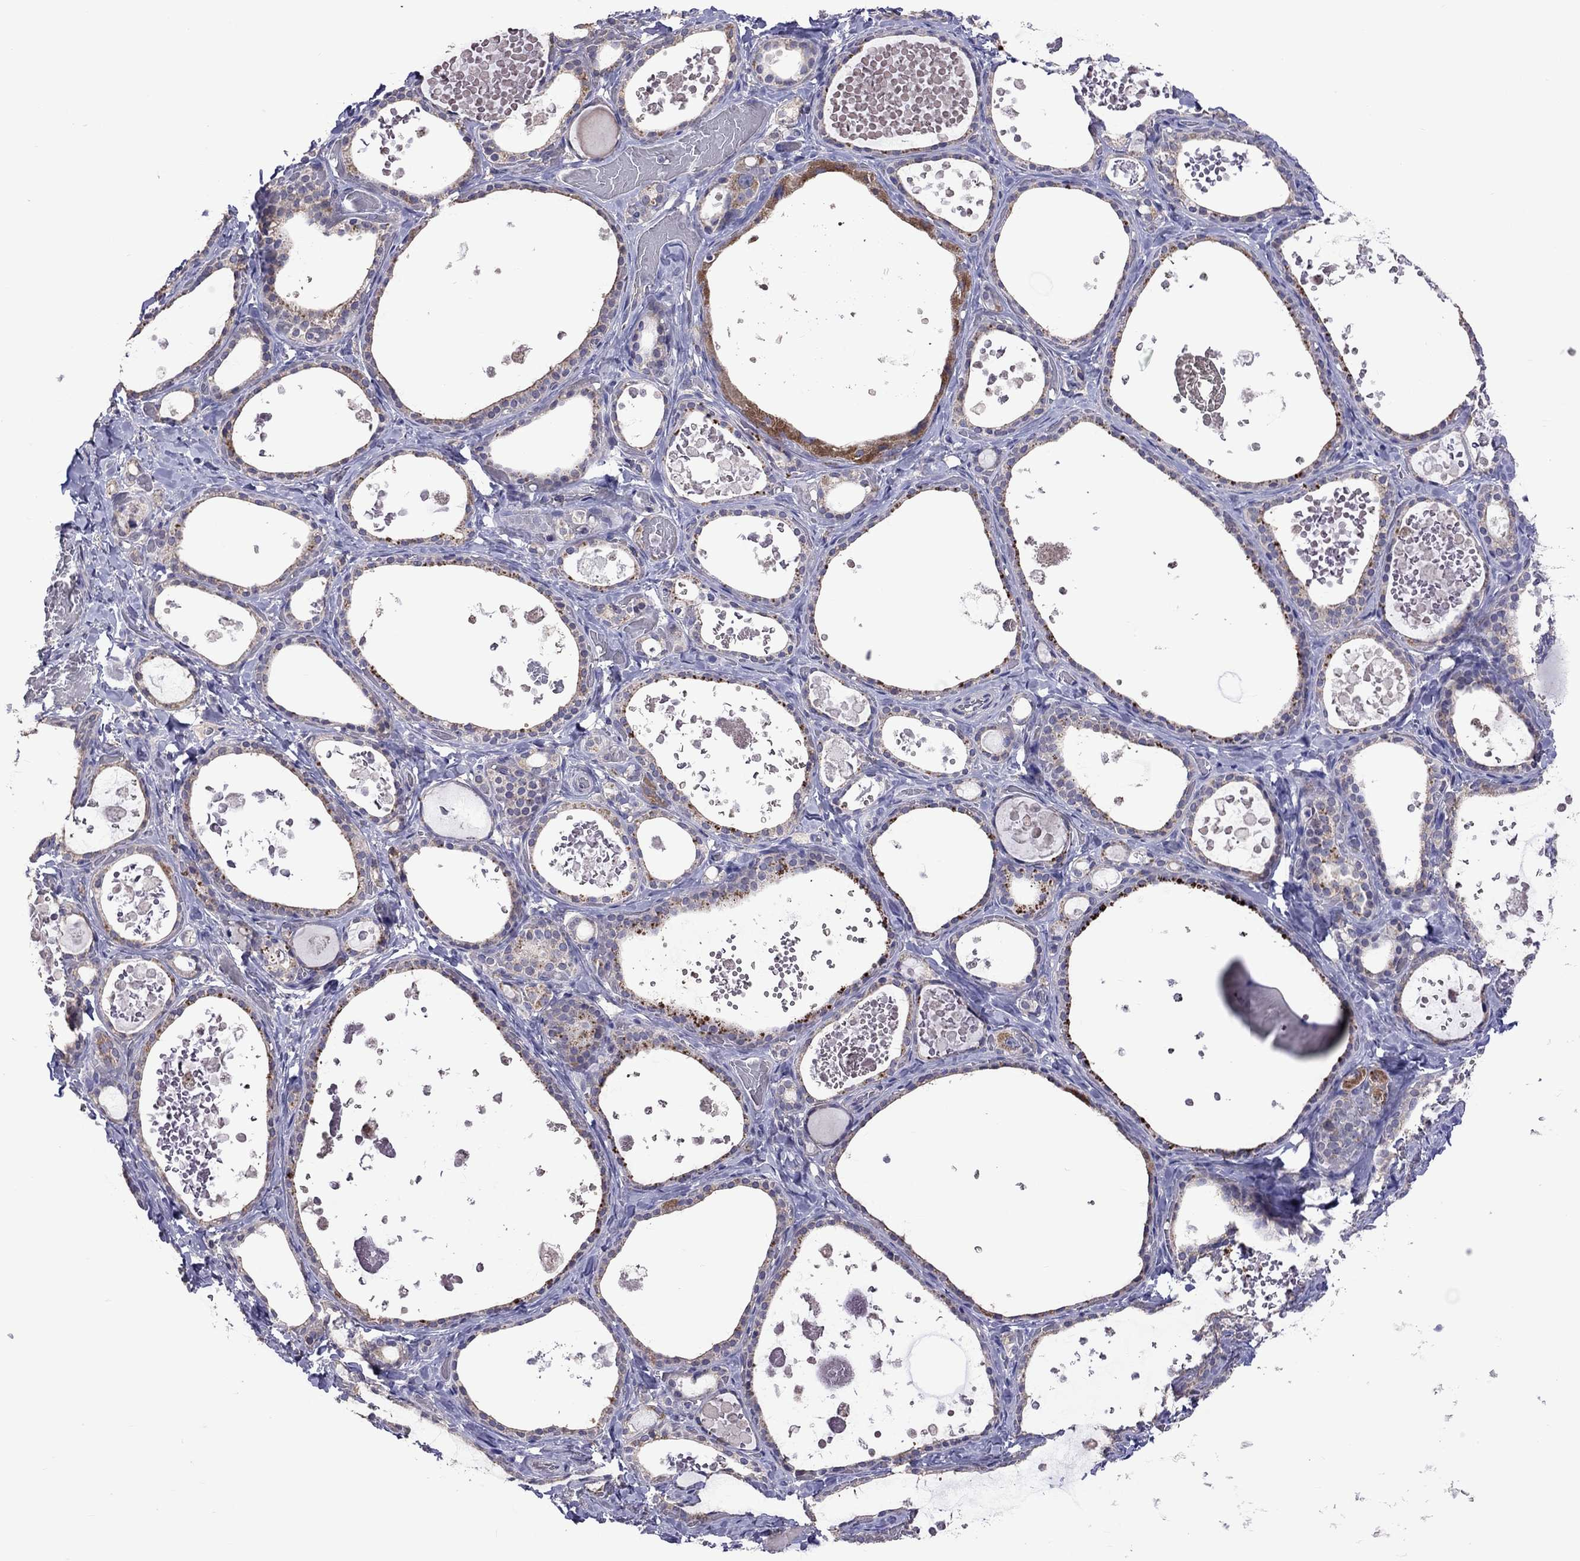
{"staining": {"intensity": "weak", "quantity": "25%-75%", "location": "cytoplasmic/membranous"}, "tissue": "thyroid gland", "cell_type": "Glandular cells", "image_type": "normal", "snomed": [{"axis": "morphology", "description": "Normal tissue, NOS"}, {"axis": "topography", "description": "Thyroid gland"}], "caption": "Protein staining of benign thyroid gland exhibits weak cytoplasmic/membranous expression in about 25%-75% of glandular cells.", "gene": "RTP5", "patient": {"sex": "female", "age": 56}}